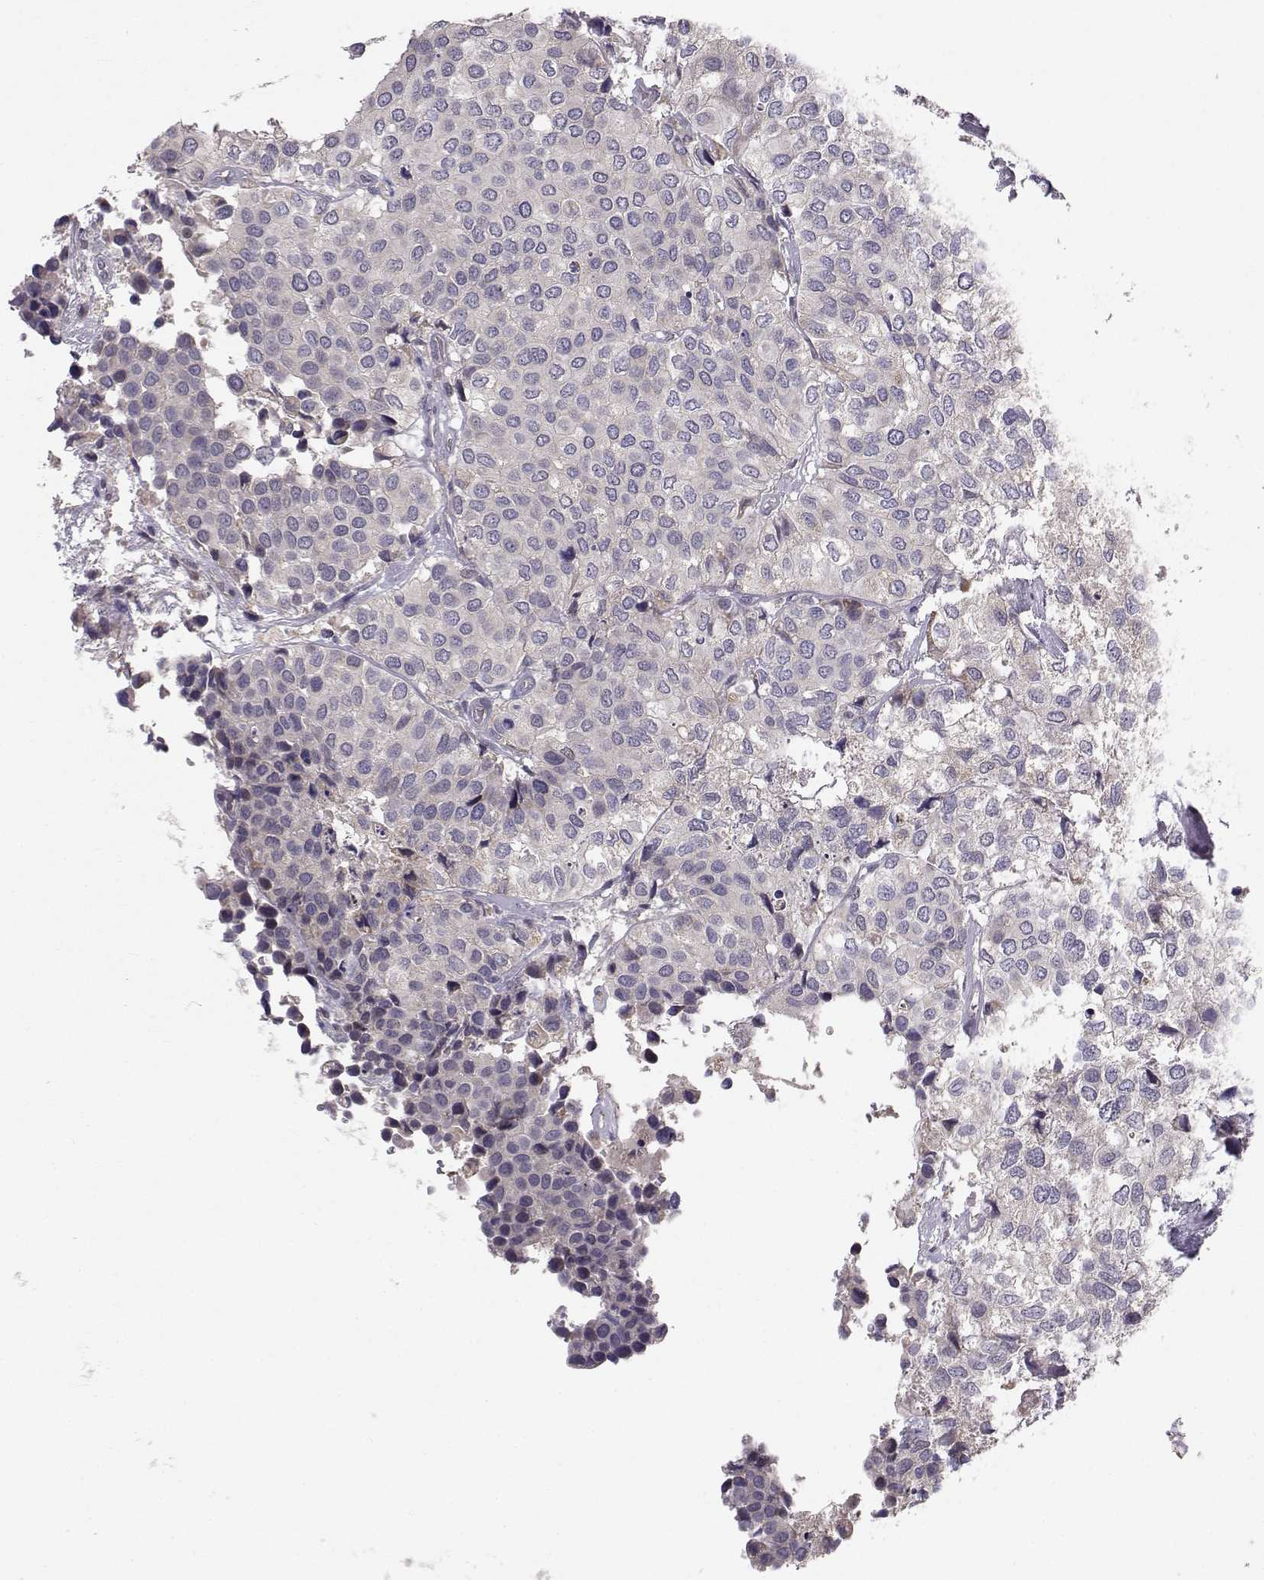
{"staining": {"intensity": "negative", "quantity": "none", "location": "none"}, "tissue": "urothelial cancer", "cell_type": "Tumor cells", "image_type": "cancer", "snomed": [{"axis": "morphology", "description": "Urothelial carcinoma, High grade"}, {"axis": "topography", "description": "Urinary bladder"}], "caption": "Immunohistochemical staining of urothelial cancer displays no significant positivity in tumor cells.", "gene": "PEX5L", "patient": {"sex": "male", "age": 73}}